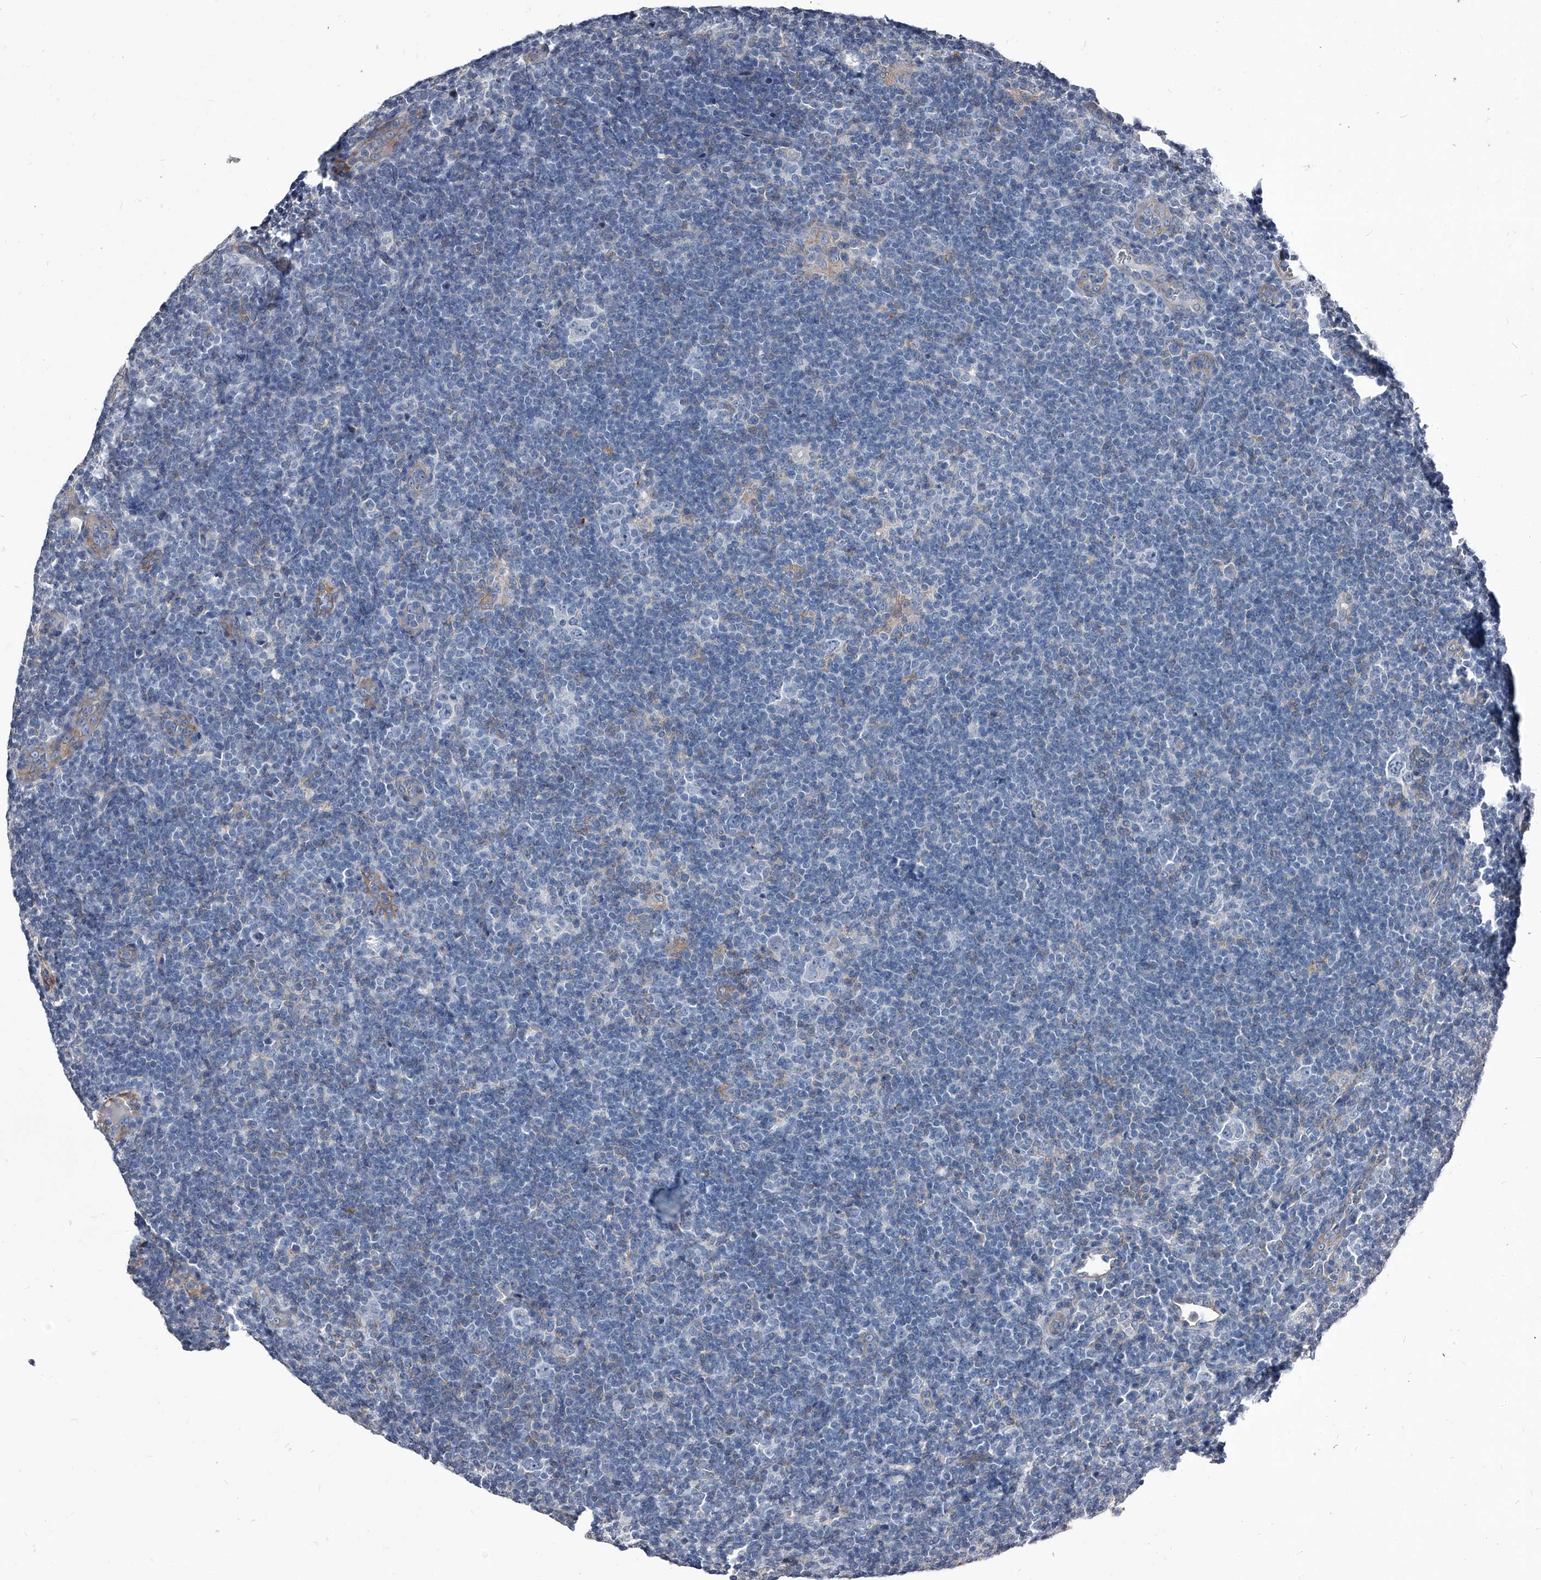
{"staining": {"intensity": "negative", "quantity": "none", "location": "none"}, "tissue": "lymphoma", "cell_type": "Tumor cells", "image_type": "cancer", "snomed": [{"axis": "morphology", "description": "Hodgkin's disease, NOS"}, {"axis": "topography", "description": "Lymph node"}], "caption": "High magnification brightfield microscopy of lymphoma stained with DAB (brown) and counterstained with hematoxylin (blue): tumor cells show no significant staining.", "gene": "PGLYRP3", "patient": {"sex": "female", "age": 57}}